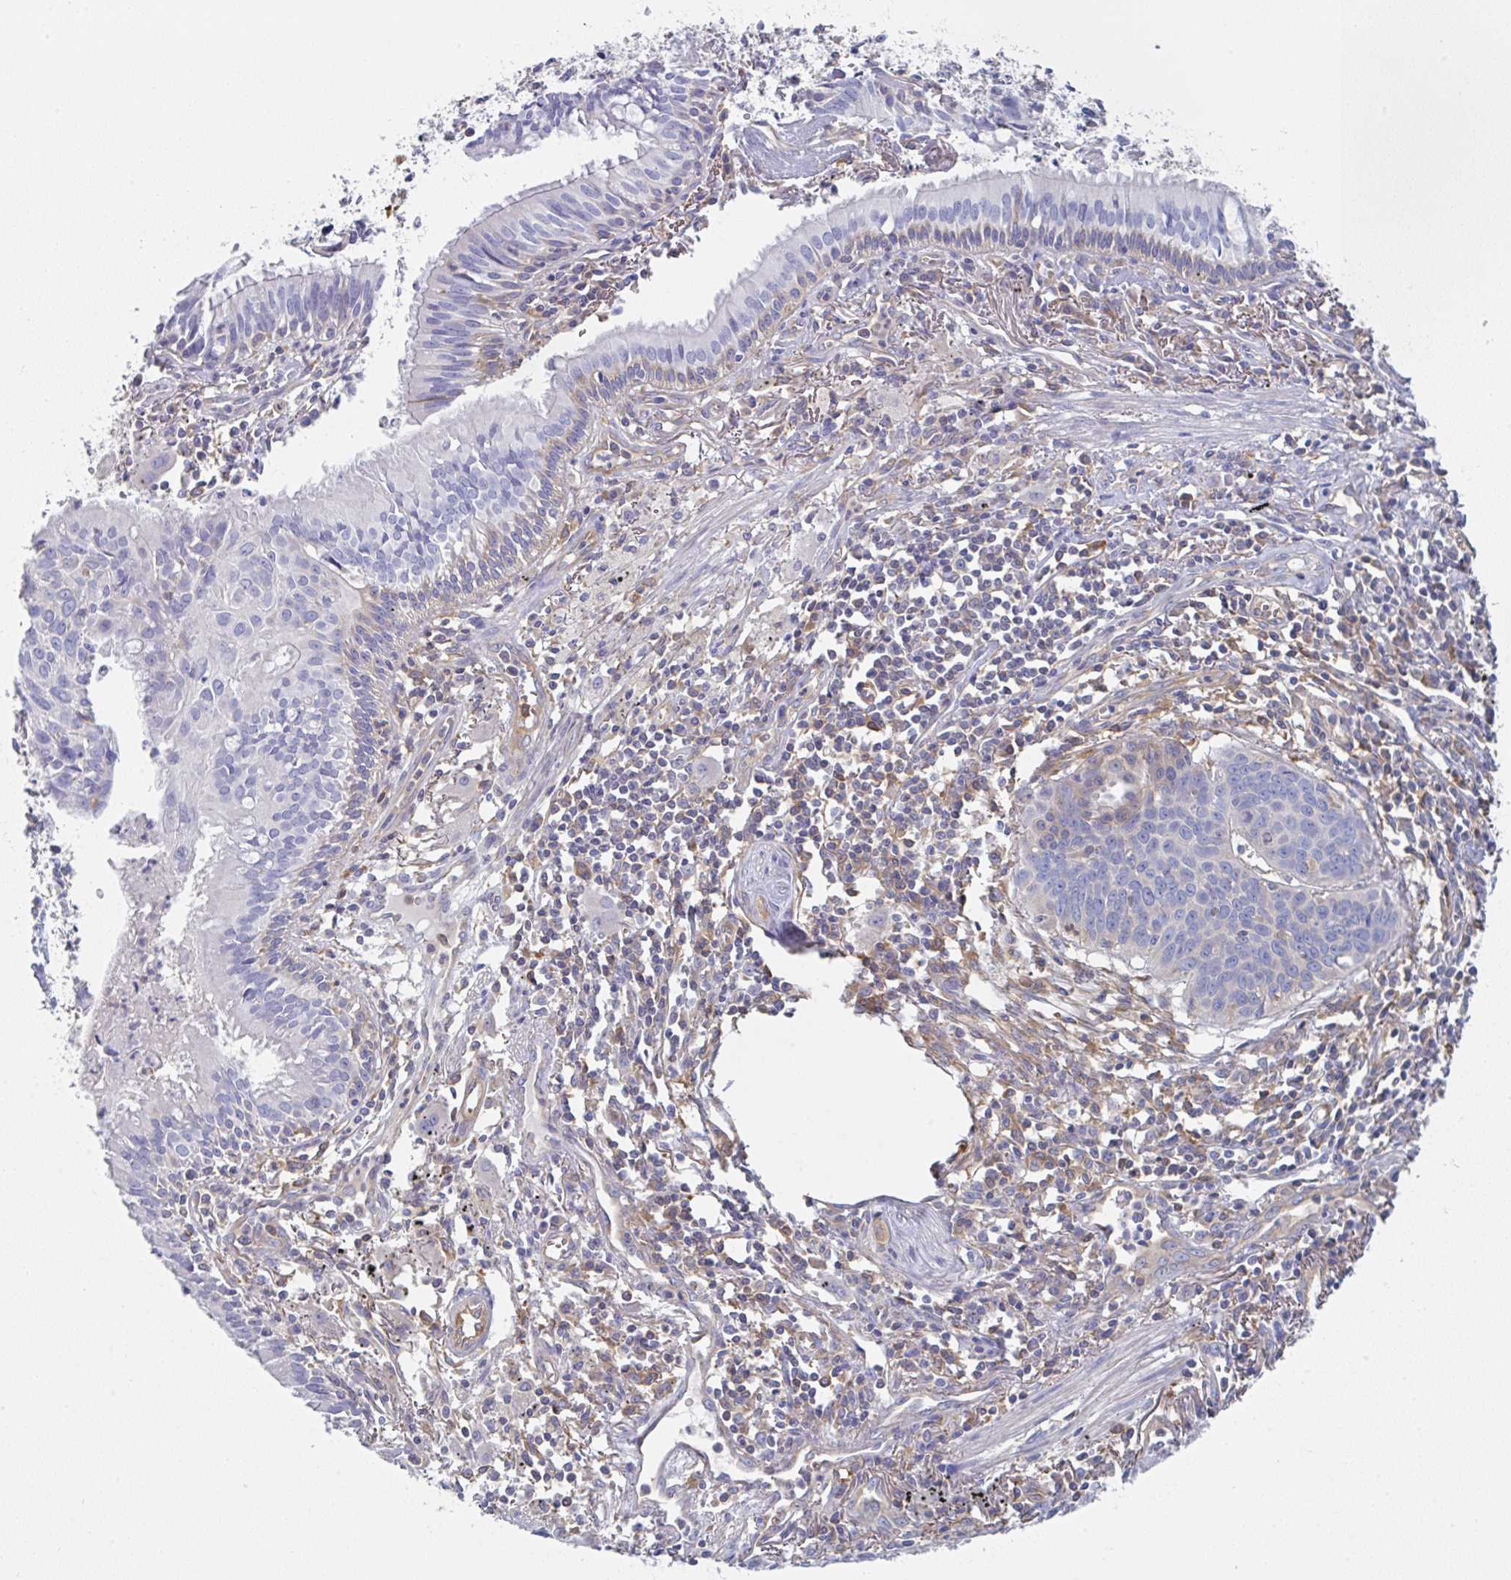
{"staining": {"intensity": "negative", "quantity": "none", "location": "none"}, "tissue": "lung cancer", "cell_type": "Tumor cells", "image_type": "cancer", "snomed": [{"axis": "morphology", "description": "Squamous cell carcinoma, NOS"}, {"axis": "topography", "description": "Lung"}], "caption": "There is no significant staining in tumor cells of squamous cell carcinoma (lung).", "gene": "AMPD2", "patient": {"sex": "male", "age": 71}}